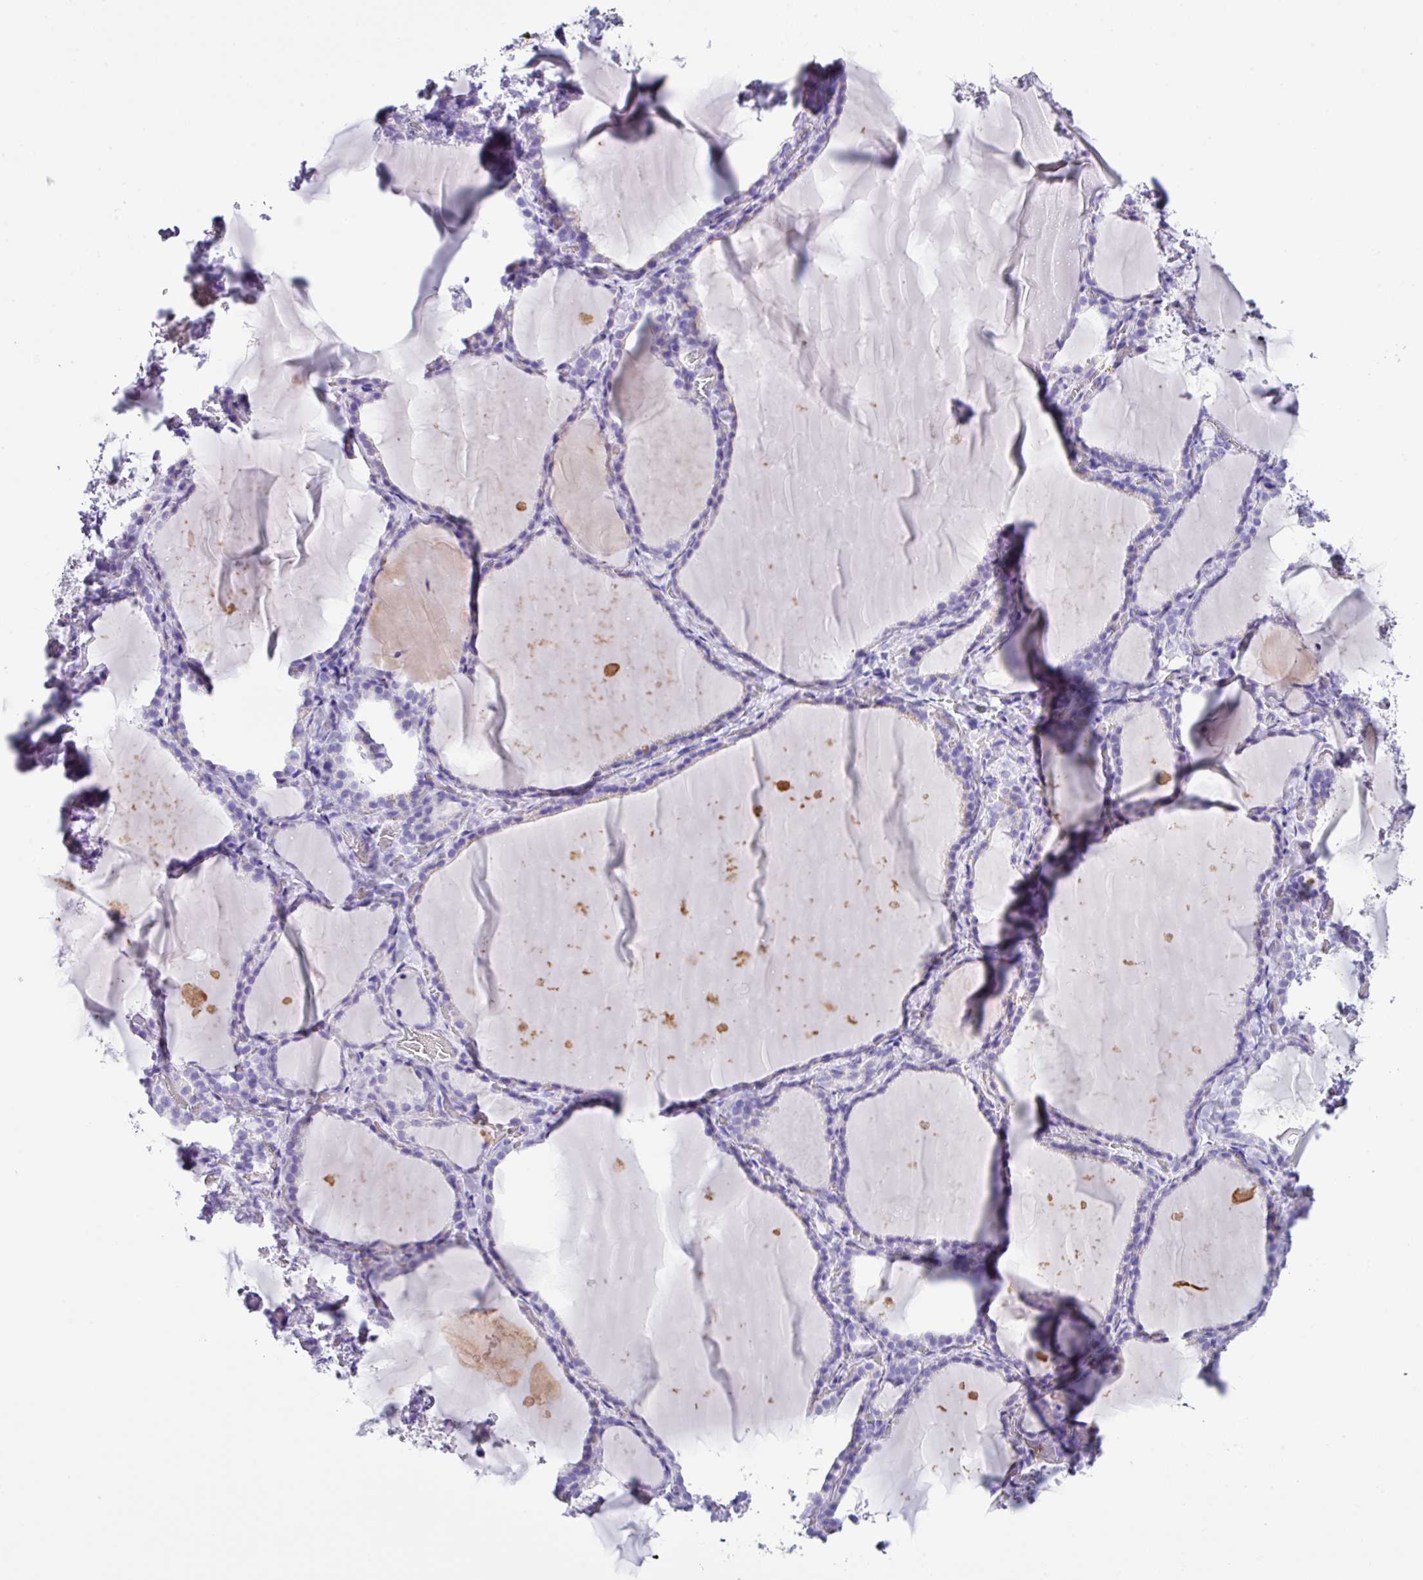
{"staining": {"intensity": "negative", "quantity": "none", "location": "none"}, "tissue": "thyroid gland", "cell_type": "Glandular cells", "image_type": "normal", "snomed": [{"axis": "morphology", "description": "Normal tissue, NOS"}, {"axis": "topography", "description": "Thyroid gland"}], "caption": "DAB (3,3'-diaminobenzidine) immunohistochemical staining of normal thyroid gland reveals no significant staining in glandular cells.", "gene": "ZG16", "patient": {"sex": "female", "age": 22}}